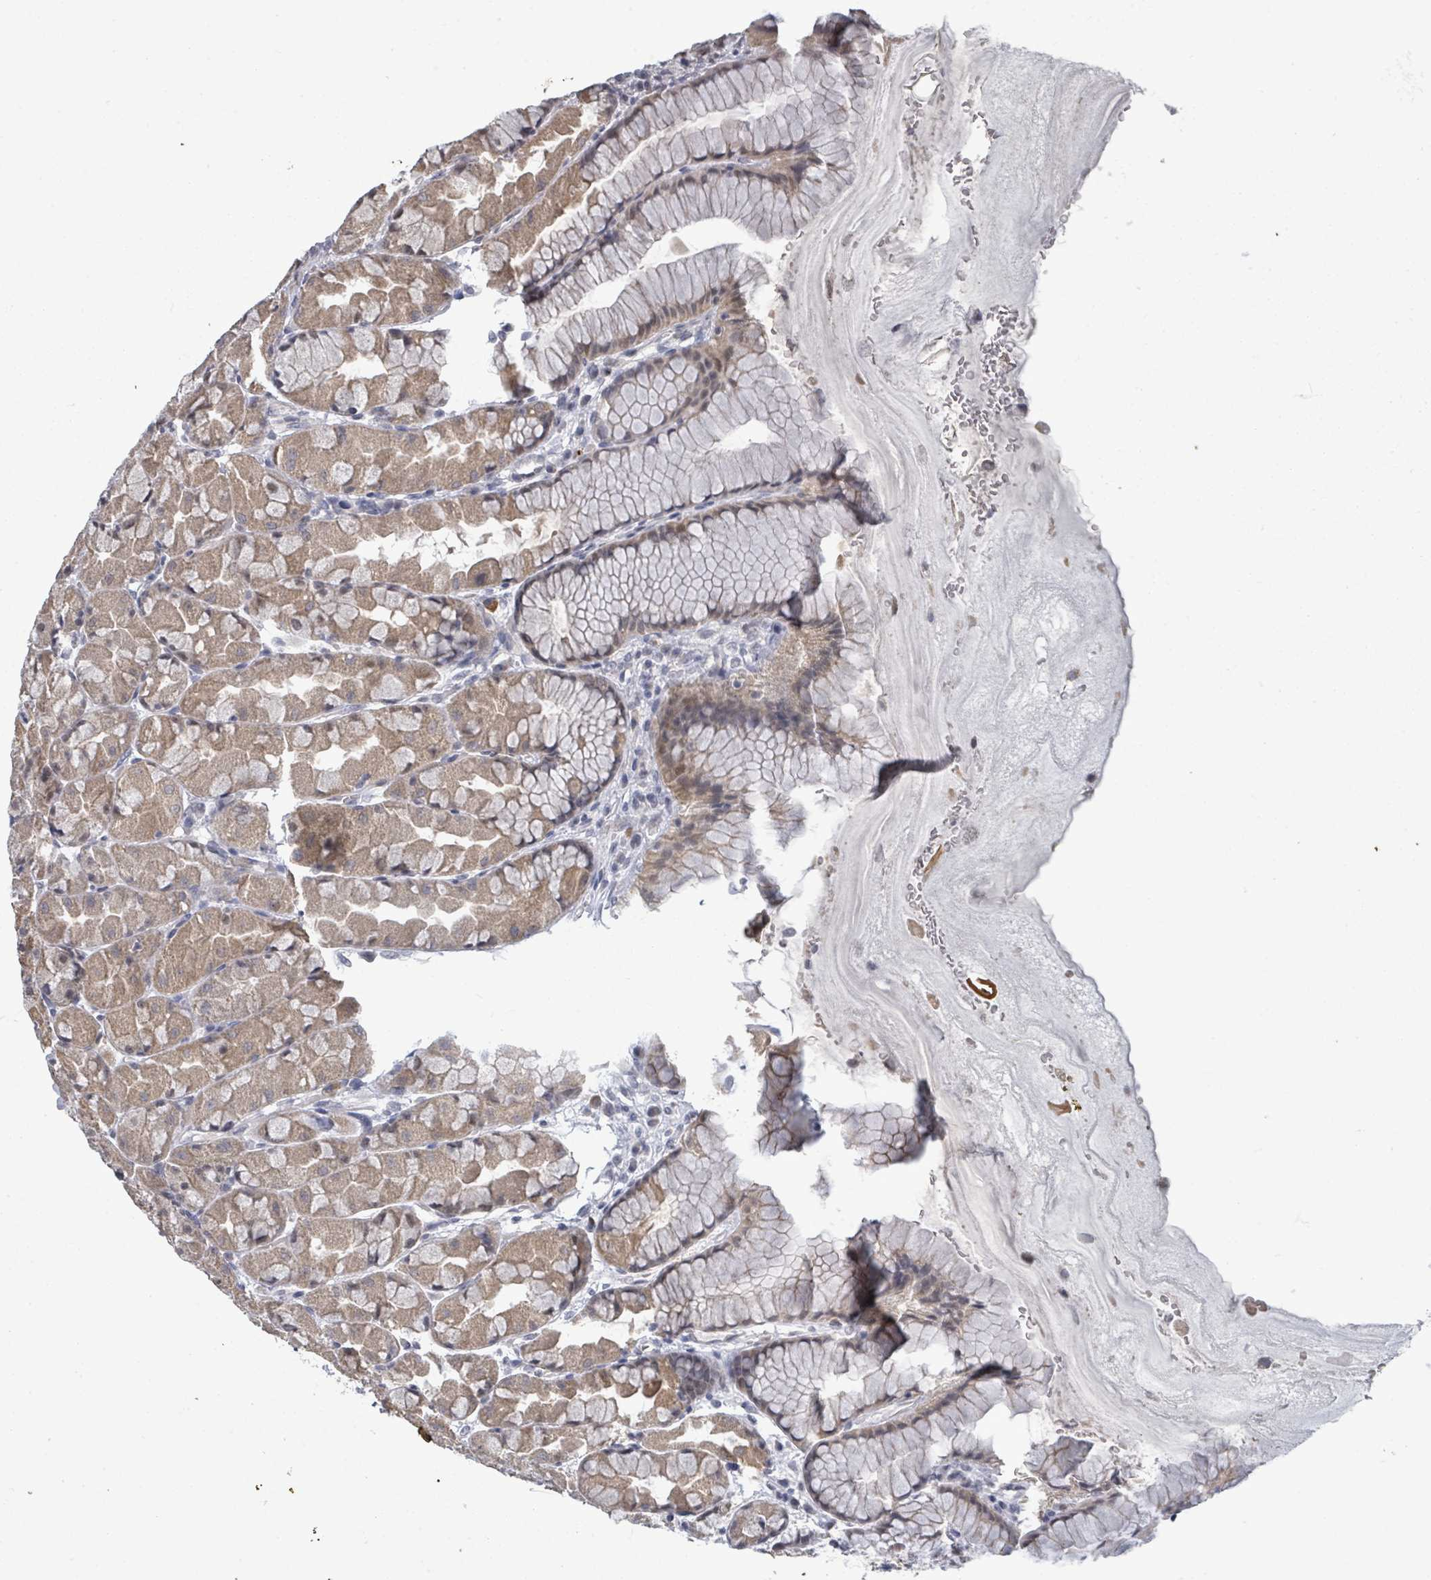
{"staining": {"intensity": "moderate", "quantity": ">75%", "location": "cytoplasmic/membranous,nuclear"}, "tissue": "stomach", "cell_type": "Glandular cells", "image_type": "normal", "snomed": [{"axis": "morphology", "description": "Normal tissue, NOS"}, {"axis": "topography", "description": "Stomach"}], "caption": "The photomicrograph shows a brown stain indicating the presence of a protein in the cytoplasmic/membranous,nuclear of glandular cells in stomach. (DAB (3,3'-diaminobenzidine) IHC, brown staining for protein, blue staining for nuclei).", "gene": "ASB12", "patient": {"sex": "male", "age": 57}}